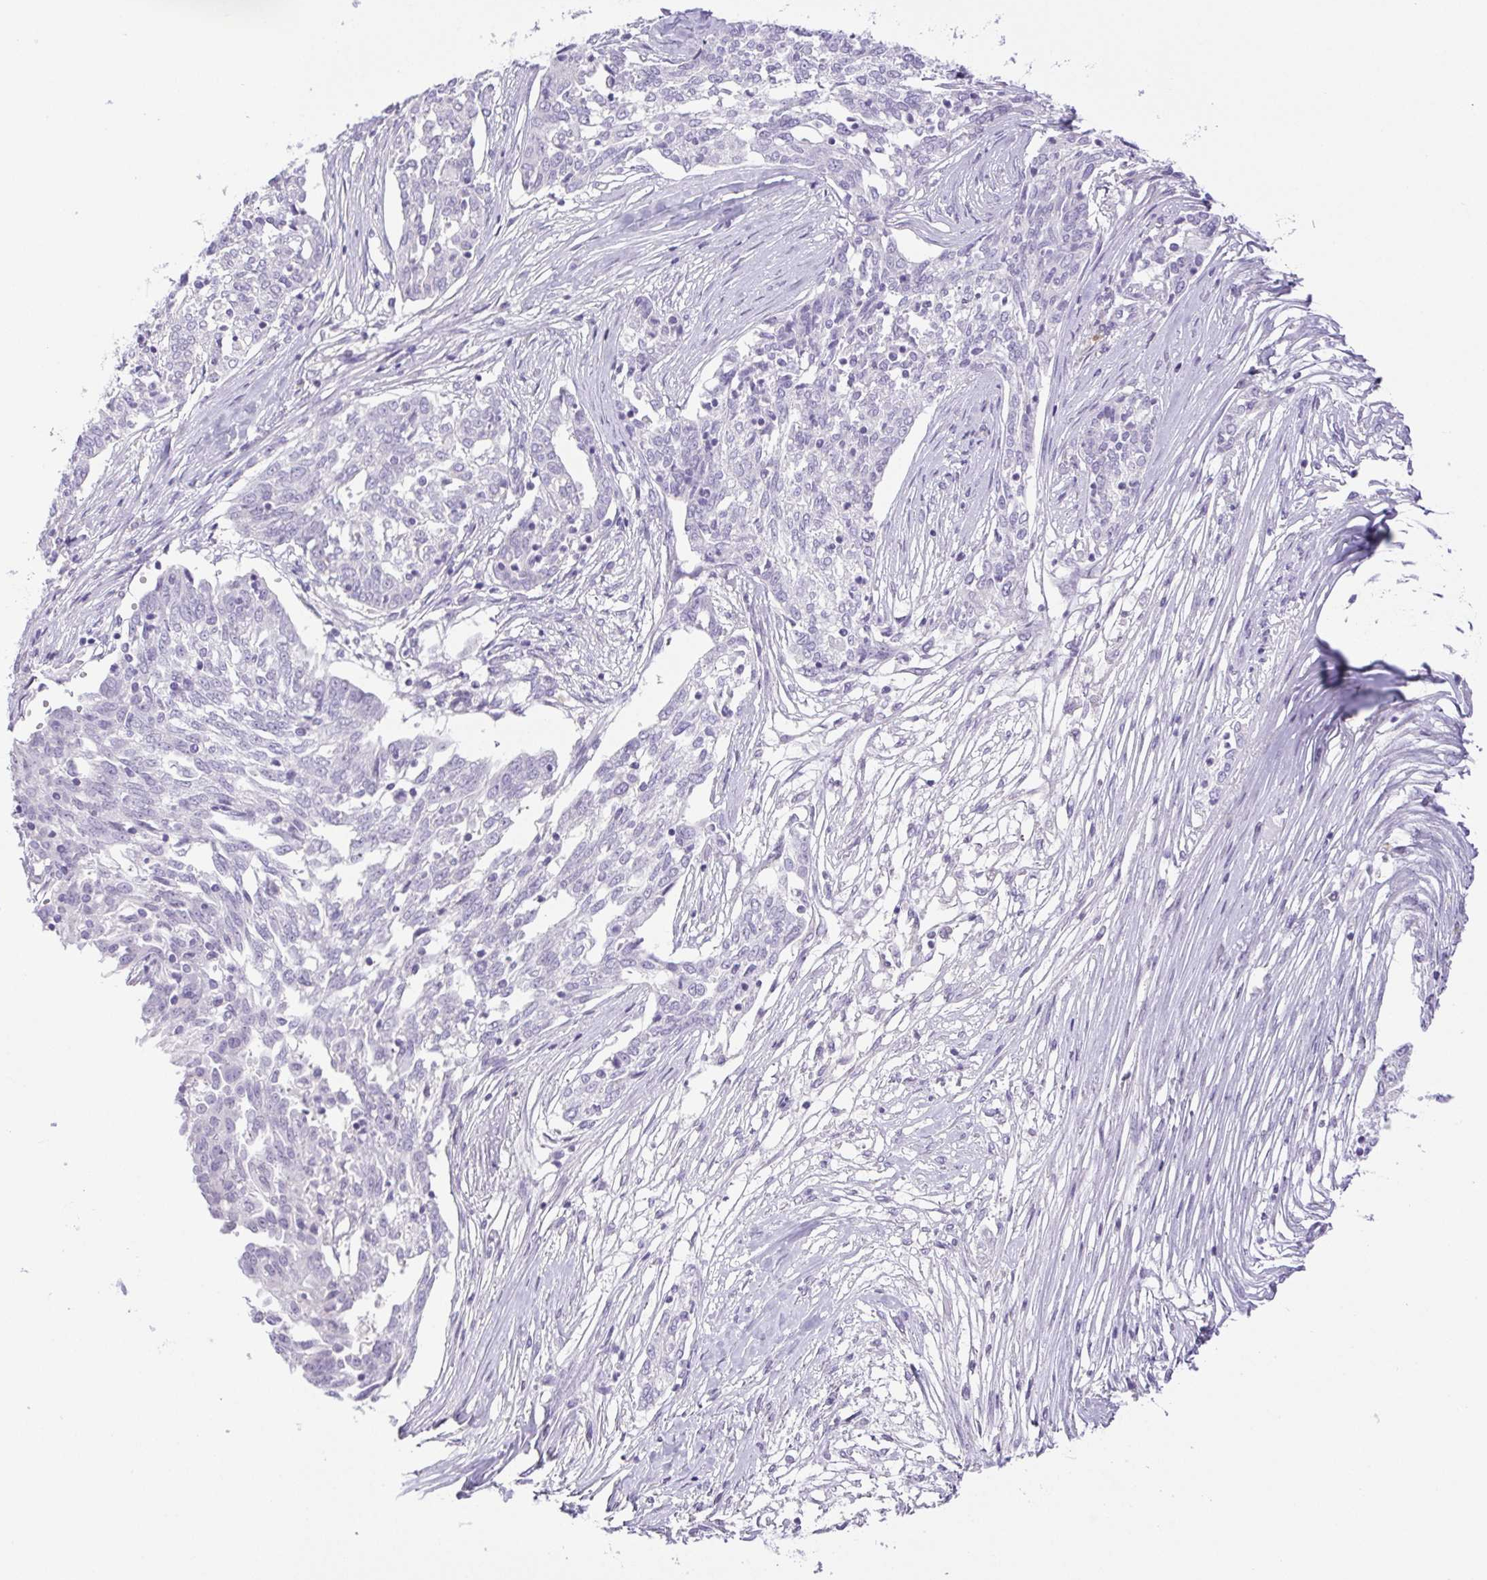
{"staining": {"intensity": "negative", "quantity": "none", "location": "none"}, "tissue": "ovarian cancer", "cell_type": "Tumor cells", "image_type": "cancer", "snomed": [{"axis": "morphology", "description": "Cystadenocarcinoma, serous, NOS"}, {"axis": "topography", "description": "Ovary"}], "caption": "The micrograph demonstrates no significant expression in tumor cells of ovarian cancer (serous cystadenocarcinoma). (Stains: DAB (3,3'-diaminobenzidine) immunohistochemistry (IHC) with hematoxylin counter stain, Microscopy: brightfield microscopy at high magnification).", "gene": "PAPPA2", "patient": {"sex": "female", "age": 67}}